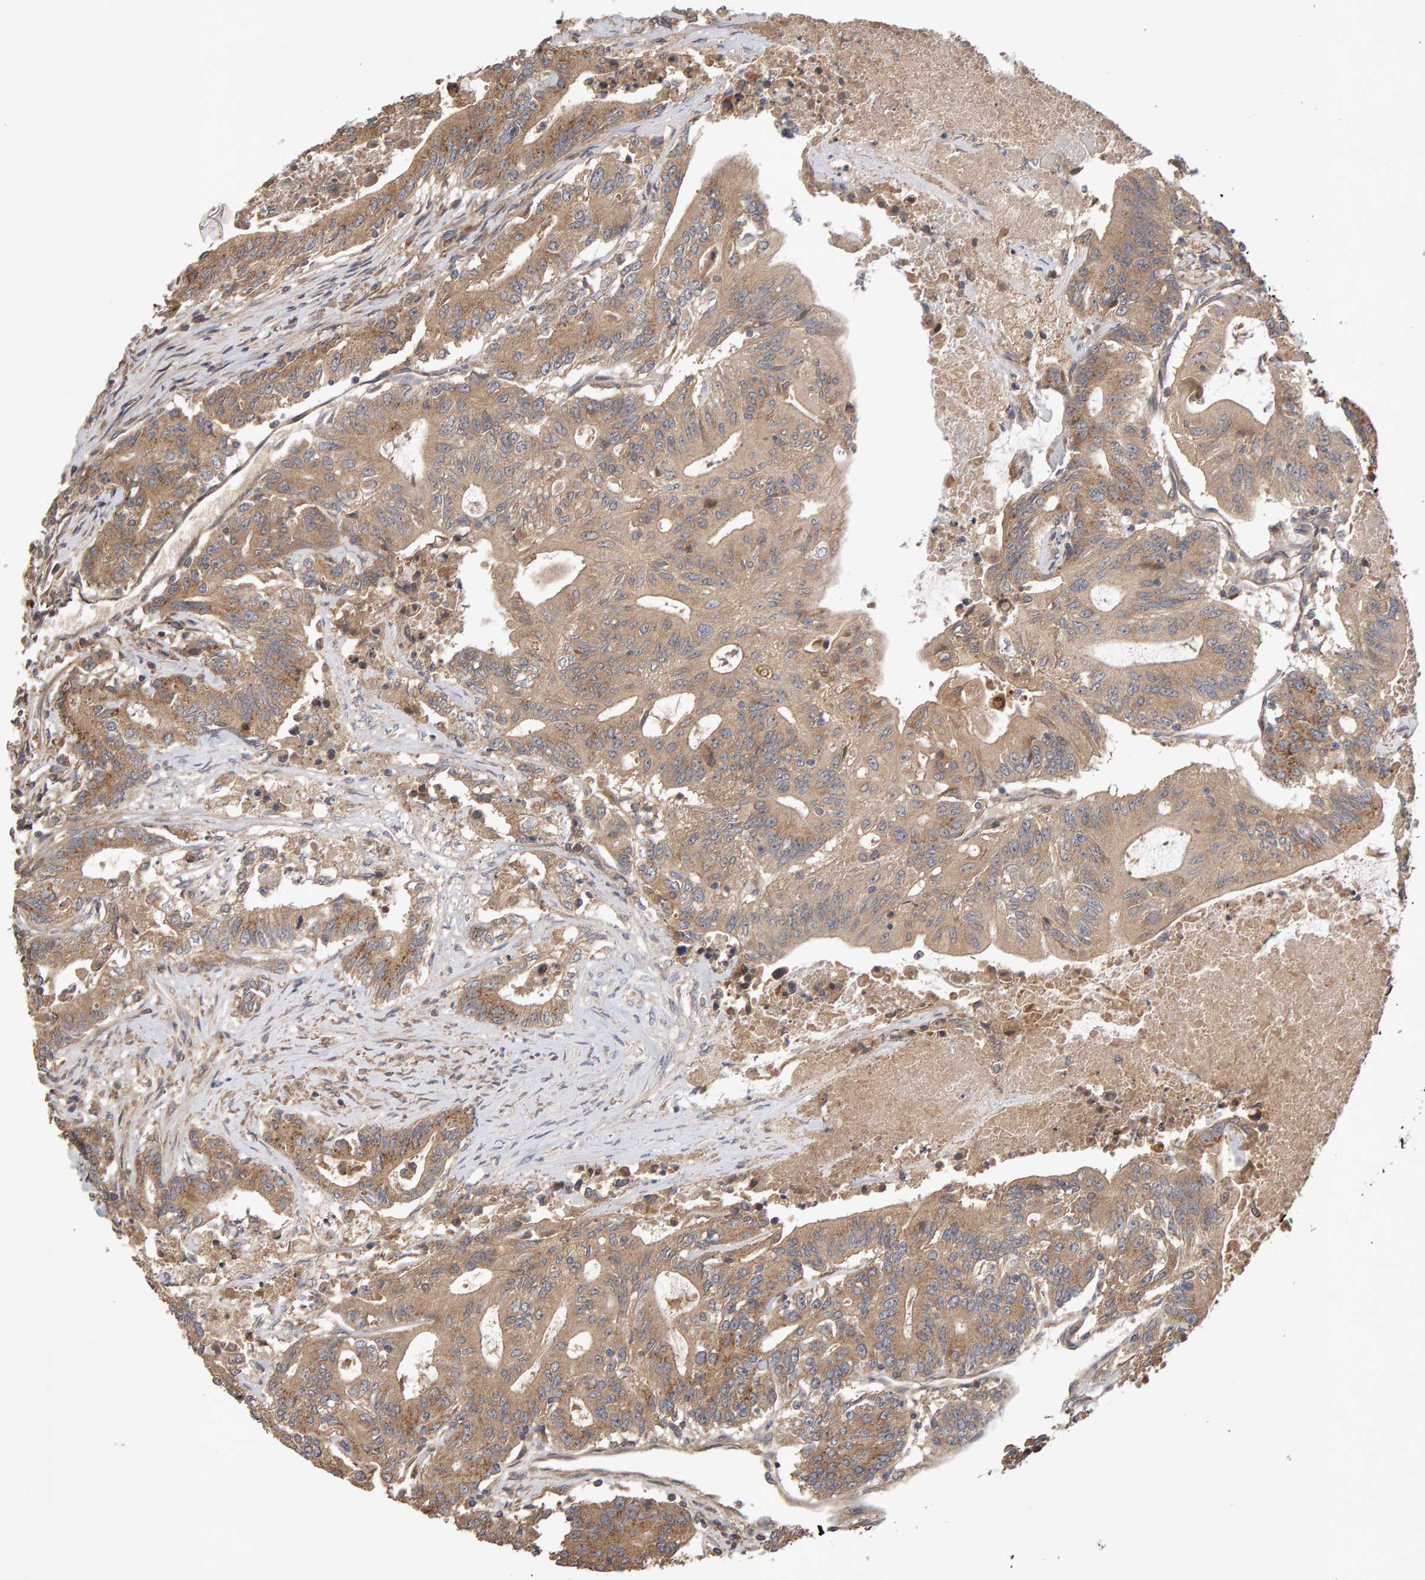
{"staining": {"intensity": "moderate", "quantity": ">75%", "location": "cytoplasmic/membranous"}, "tissue": "colorectal cancer", "cell_type": "Tumor cells", "image_type": "cancer", "snomed": [{"axis": "morphology", "description": "Adenocarcinoma, NOS"}, {"axis": "topography", "description": "Colon"}], "caption": "Tumor cells demonstrate moderate cytoplasmic/membranous expression in approximately >75% of cells in adenocarcinoma (colorectal).", "gene": "RNF19A", "patient": {"sex": "female", "age": 77}}